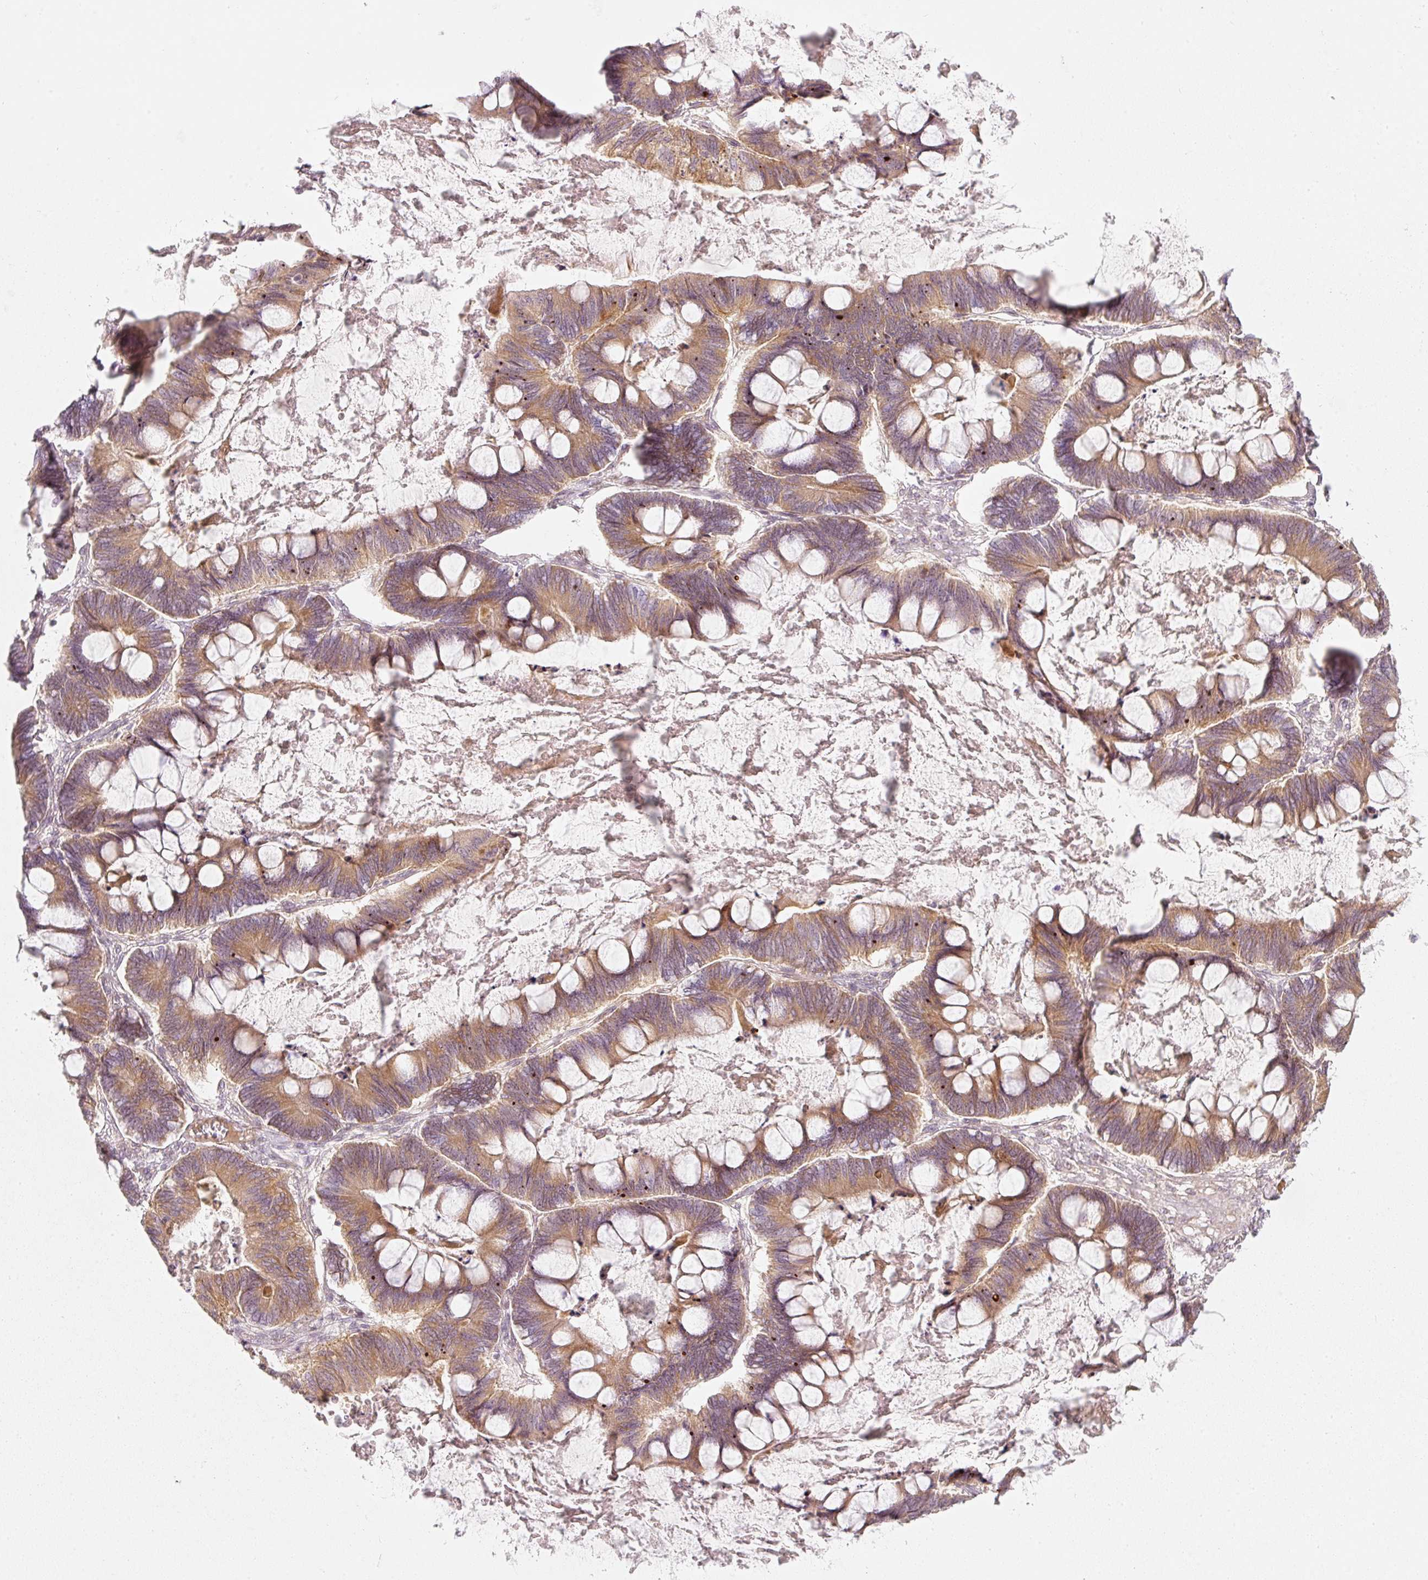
{"staining": {"intensity": "moderate", "quantity": ">75%", "location": "cytoplasmic/membranous"}, "tissue": "ovarian cancer", "cell_type": "Tumor cells", "image_type": "cancer", "snomed": [{"axis": "morphology", "description": "Cystadenocarcinoma, mucinous, NOS"}, {"axis": "topography", "description": "Ovary"}], "caption": "A medium amount of moderate cytoplasmic/membranous positivity is identified in approximately >75% of tumor cells in mucinous cystadenocarcinoma (ovarian) tissue. (DAB (3,3'-diaminobenzidine) IHC, brown staining for protein, blue staining for nuclei).", "gene": "KCNQ1", "patient": {"sex": "female", "age": 61}}